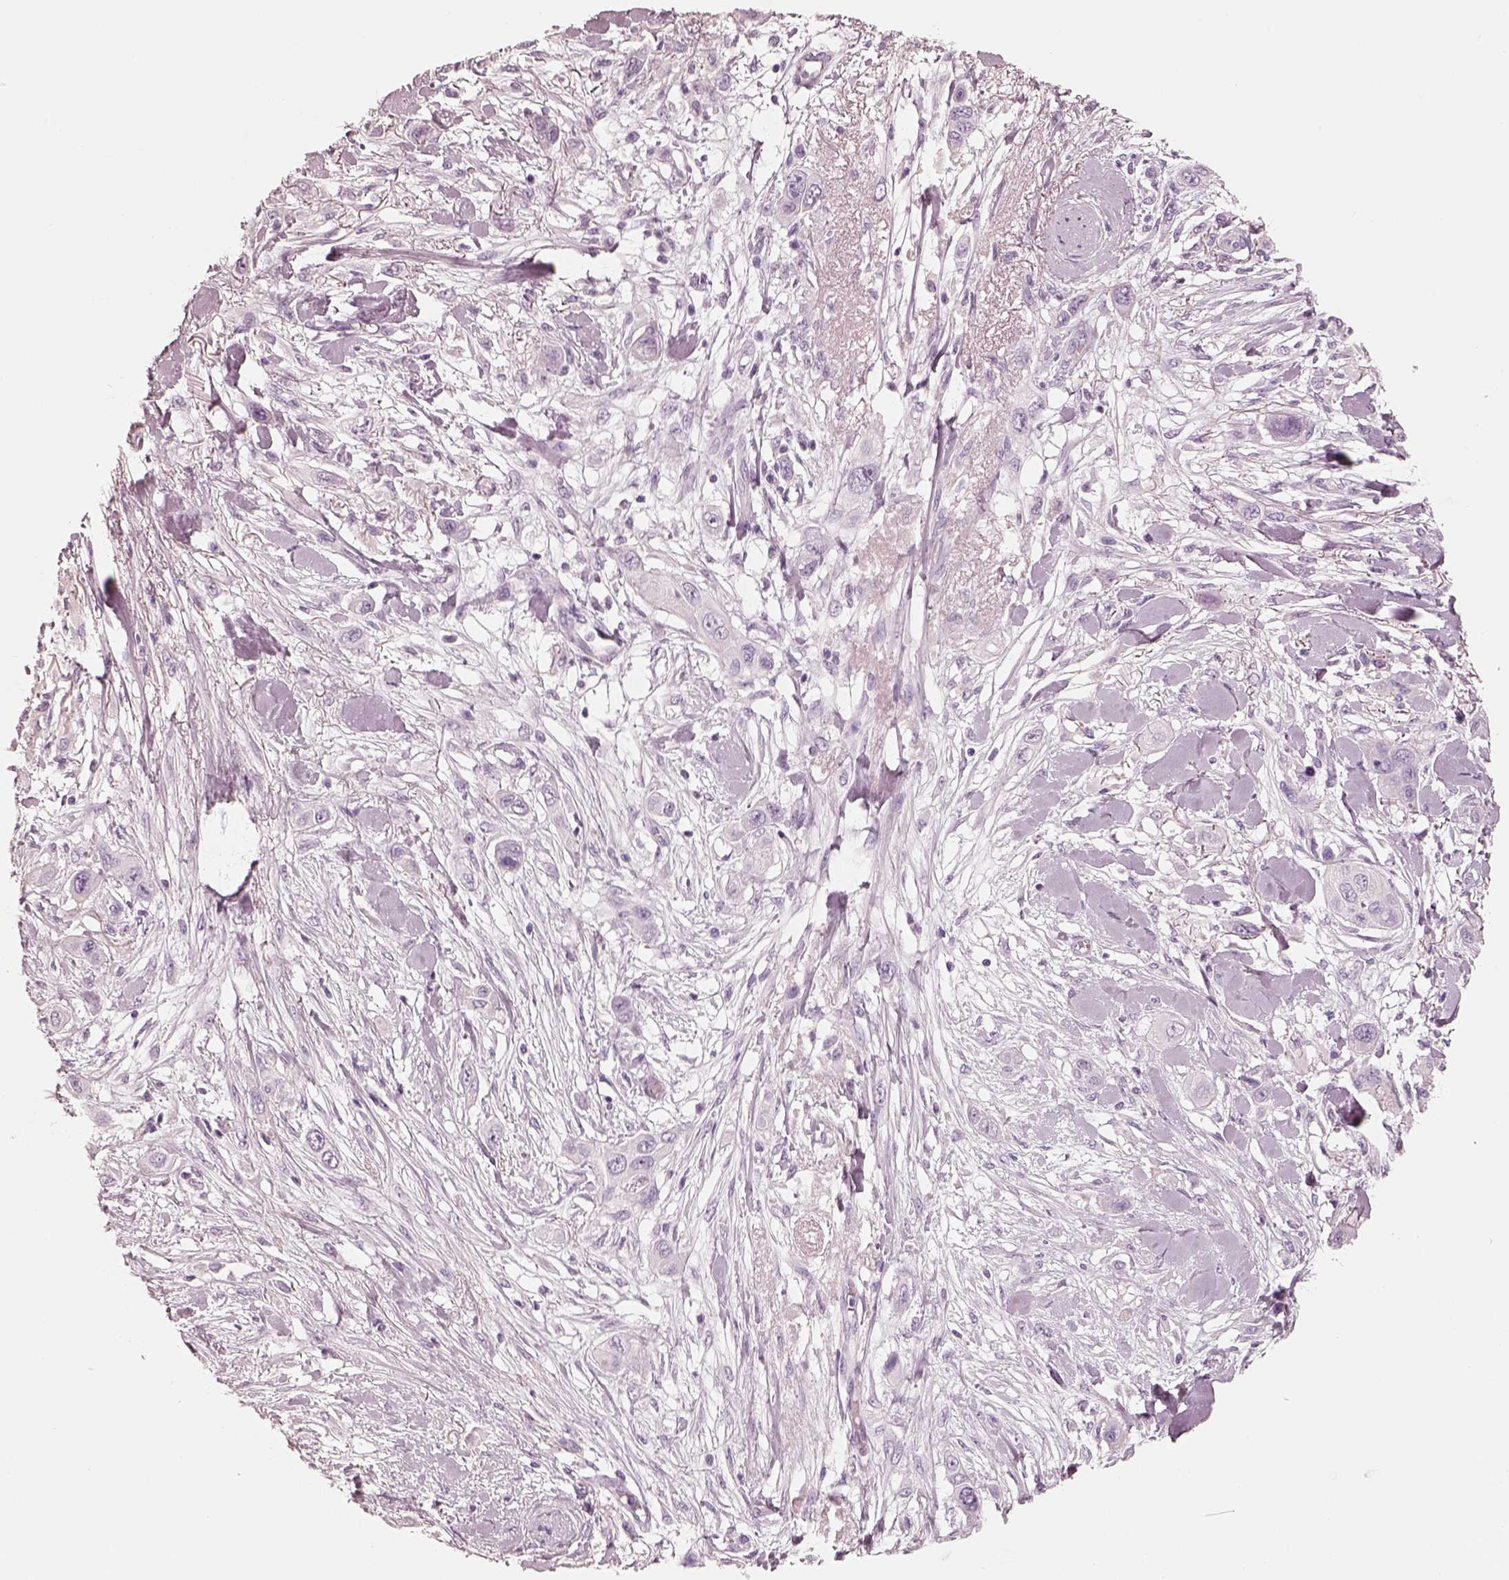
{"staining": {"intensity": "negative", "quantity": "none", "location": "none"}, "tissue": "skin cancer", "cell_type": "Tumor cells", "image_type": "cancer", "snomed": [{"axis": "morphology", "description": "Squamous cell carcinoma, NOS"}, {"axis": "topography", "description": "Skin"}], "caption": "Human squamous cell carcinoma (skin) stained for a protein using immunohistochemistry (IHC) displays no staining in tumor cells.", "gene": "R3HDML", "patient": {"sex": "male", "age": 79}}